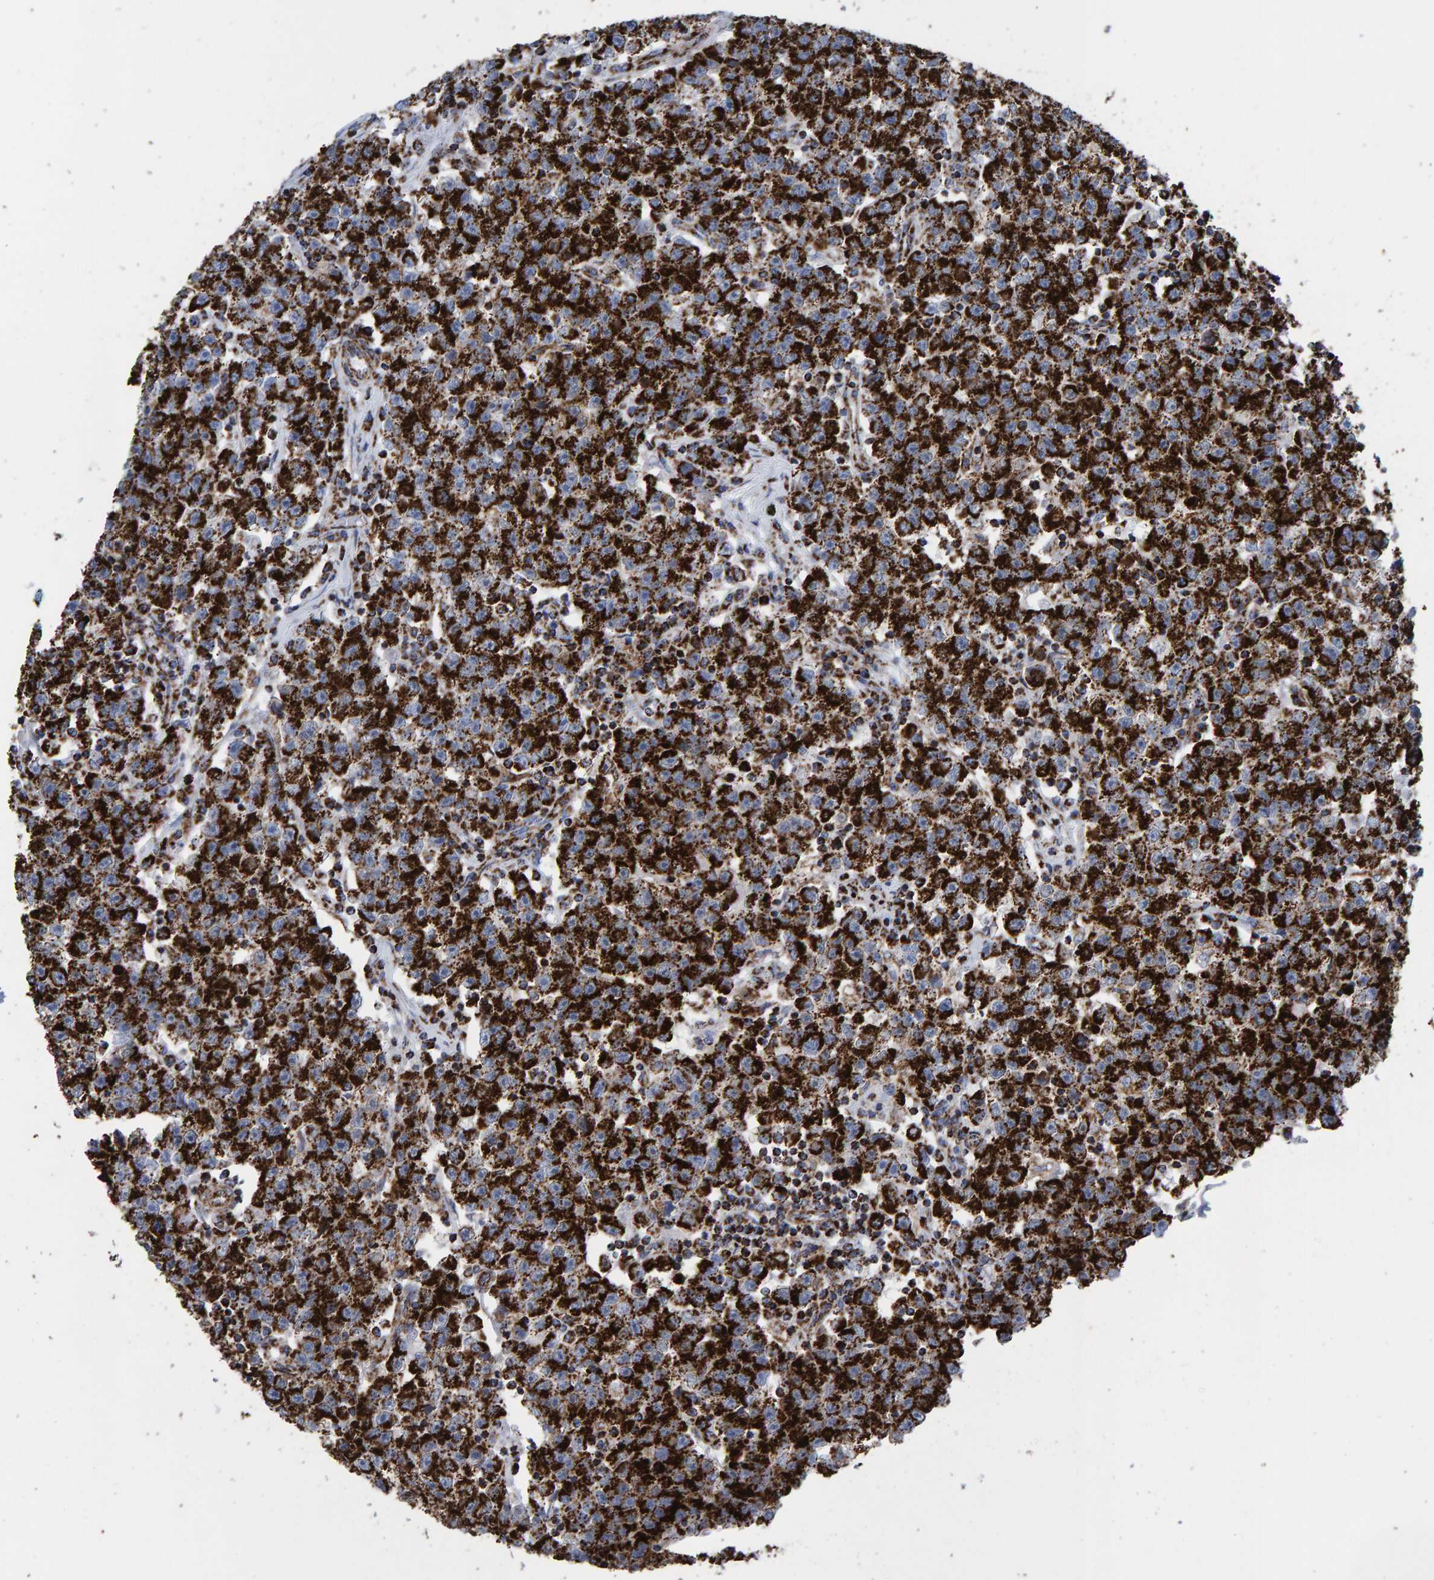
{"staining": {"intensity": "strong", "quantity": ">75%", "location": "cytoplasmic/membranous"}, "tissue": "testis cancer", "cell_type": "Tumor cells", "image_type": "cancer", "snomed": [{"axis": "morphology", "description": "Seminoma, NOS"}, {"axis": "topography", "description": "Testis"}], "caption": "Immunohistochemistry histopathology image of neoplastic tissue: human testis cancer stained using immunohistochemistry (IHC) shows high levels of strong protein expression localized specifically in the cytoplasmic/membranous of tumor cells, appearing as a cytoplasmic/membranous brown color.", "gene": "ENSG00000262660", "patient": {"sex": "male", "age": 22}}